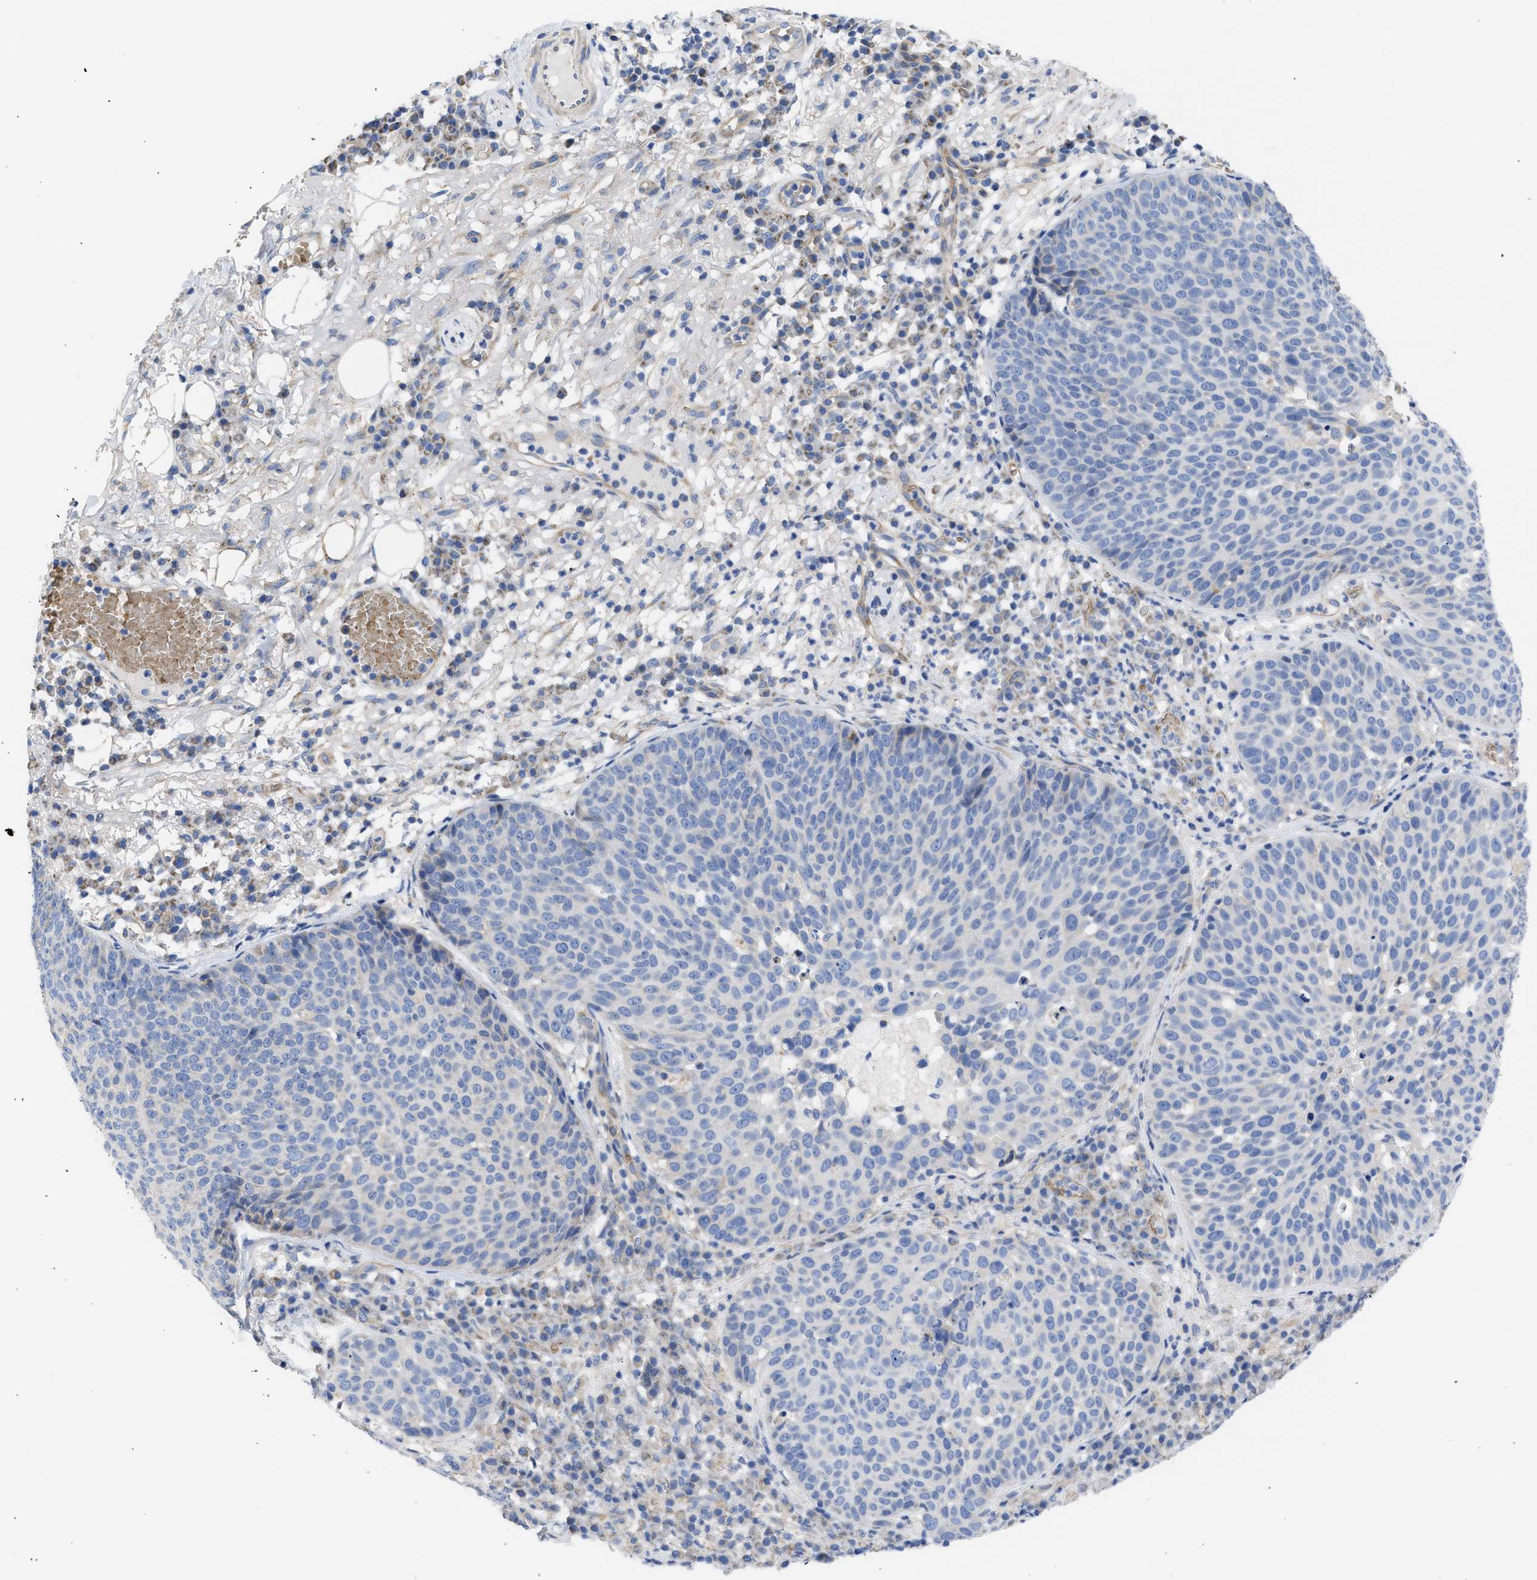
{"staining": {"intensity": "negative", "quantity": "none", "location": "none"}, "tissue": "skin cancer", "cell_type": "Tumor cells", "image_type": "cancer", "snomed": [{"axis": "morphology", "description": "Squamous cell carcinoma in situ, NOS"}, {"axis": "morphology", "description": "Squamous cell carcinoma, NOS"}, {"axis": "topography", "description": "Skin"}], "caption": "This is an immunohistochemistry image of human skin cancer (squamous cell carcinoma). There is no staining in tumor cells.", "gene": "BTG3", "patient": {"sex": "male", "age": 93}}